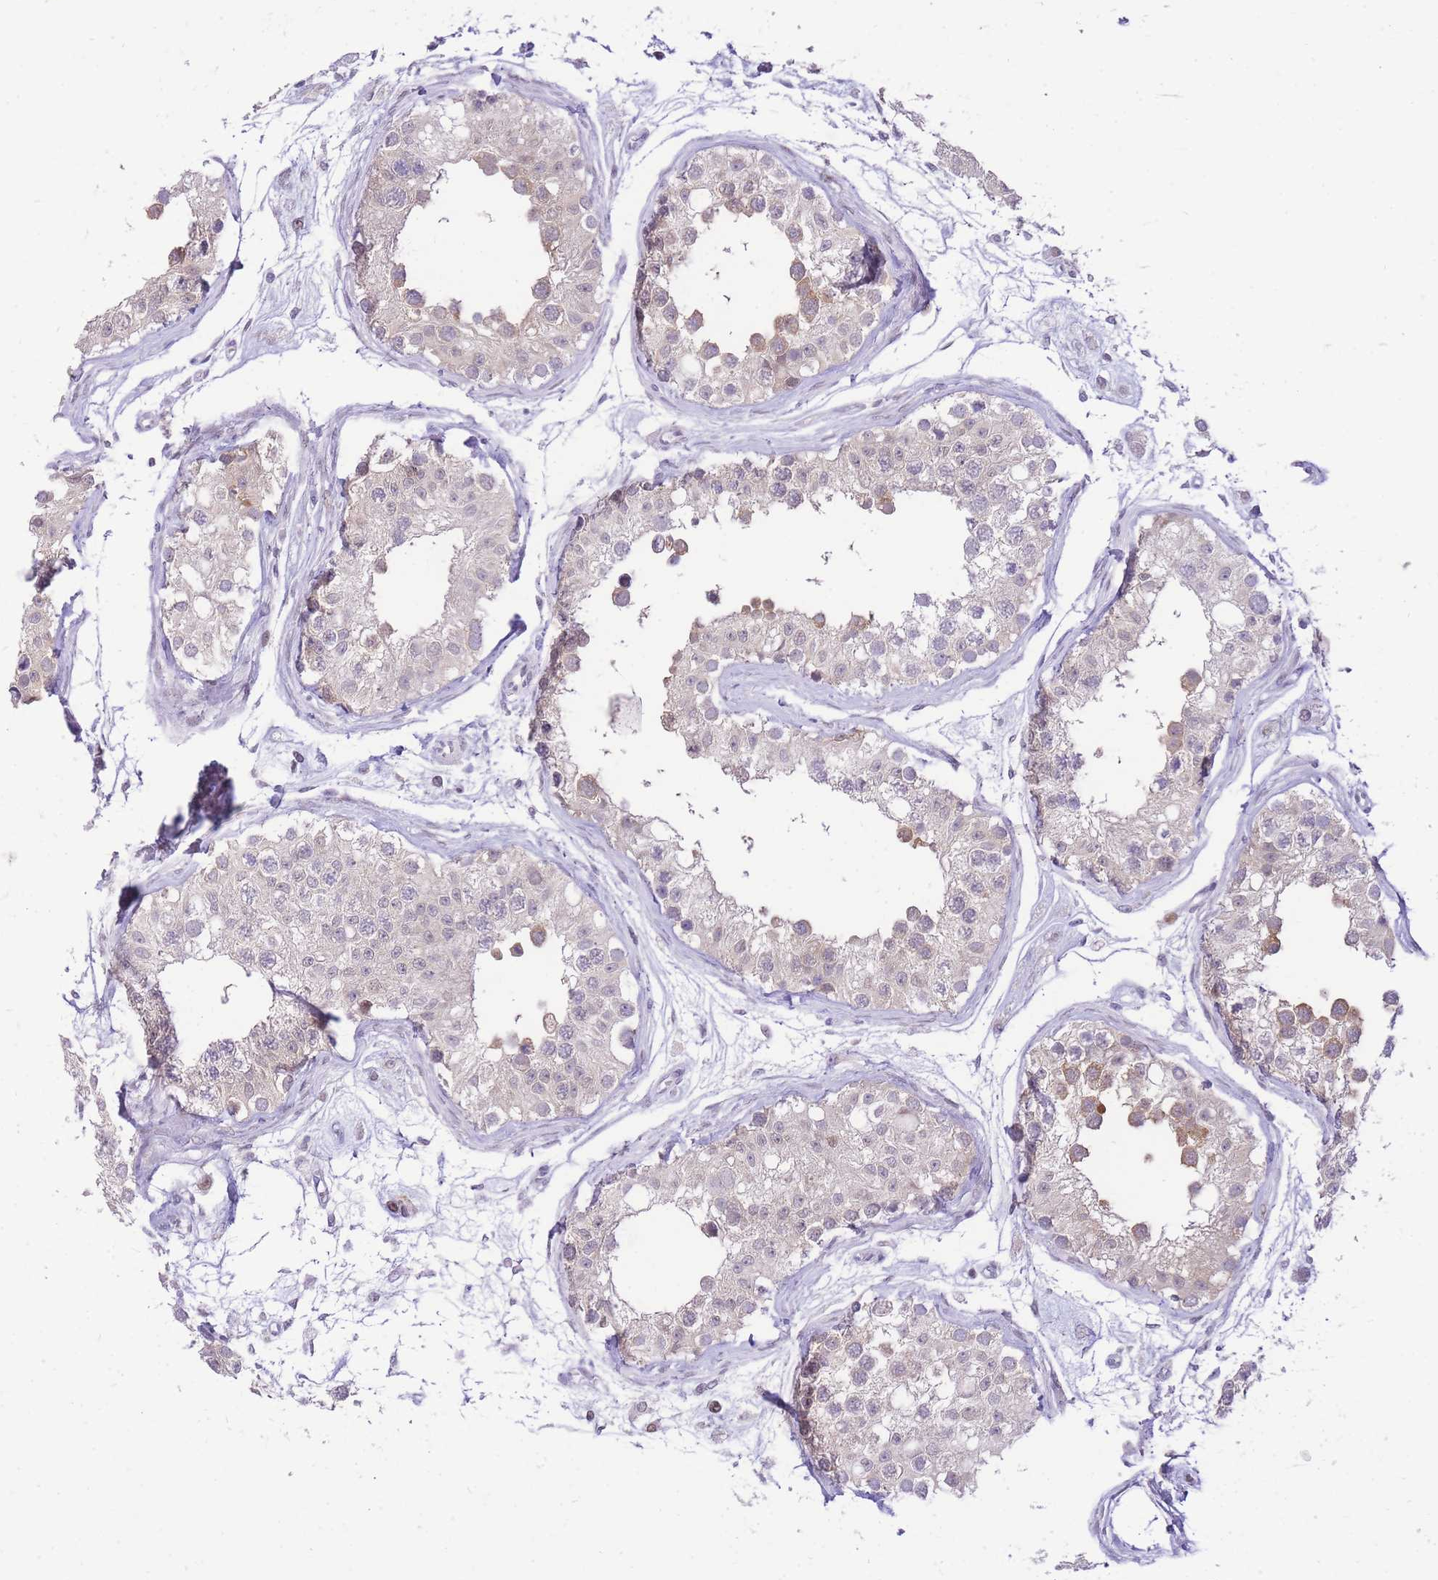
{"staining": {"intensity": "moderate", "quantity": "25%-75%", "location": "cytoplasmic/membranous"}, "tissue": "testis", "cell_type": "Cells in seminiferous ducts", "image_type": "normal", "snomed": [{"axis": "morphology", "description": "Normal tissue, NOS"}, {"axis": "morphology", "description": "Adenocarcinoma, metastatic, NOS"}, {"axis": "topography", "description": "Testis"}], "caption": "DAB immunohistochemical staining of benign human testis displays moderate cytoplasmic/membranous protein expression in about 25%-75% of cells in seminiferous ducts. (DAB IHC with brightfield microscopy, high magnification).", "gene": "STK39", "patient": {"sex": "male", "age": 26}}